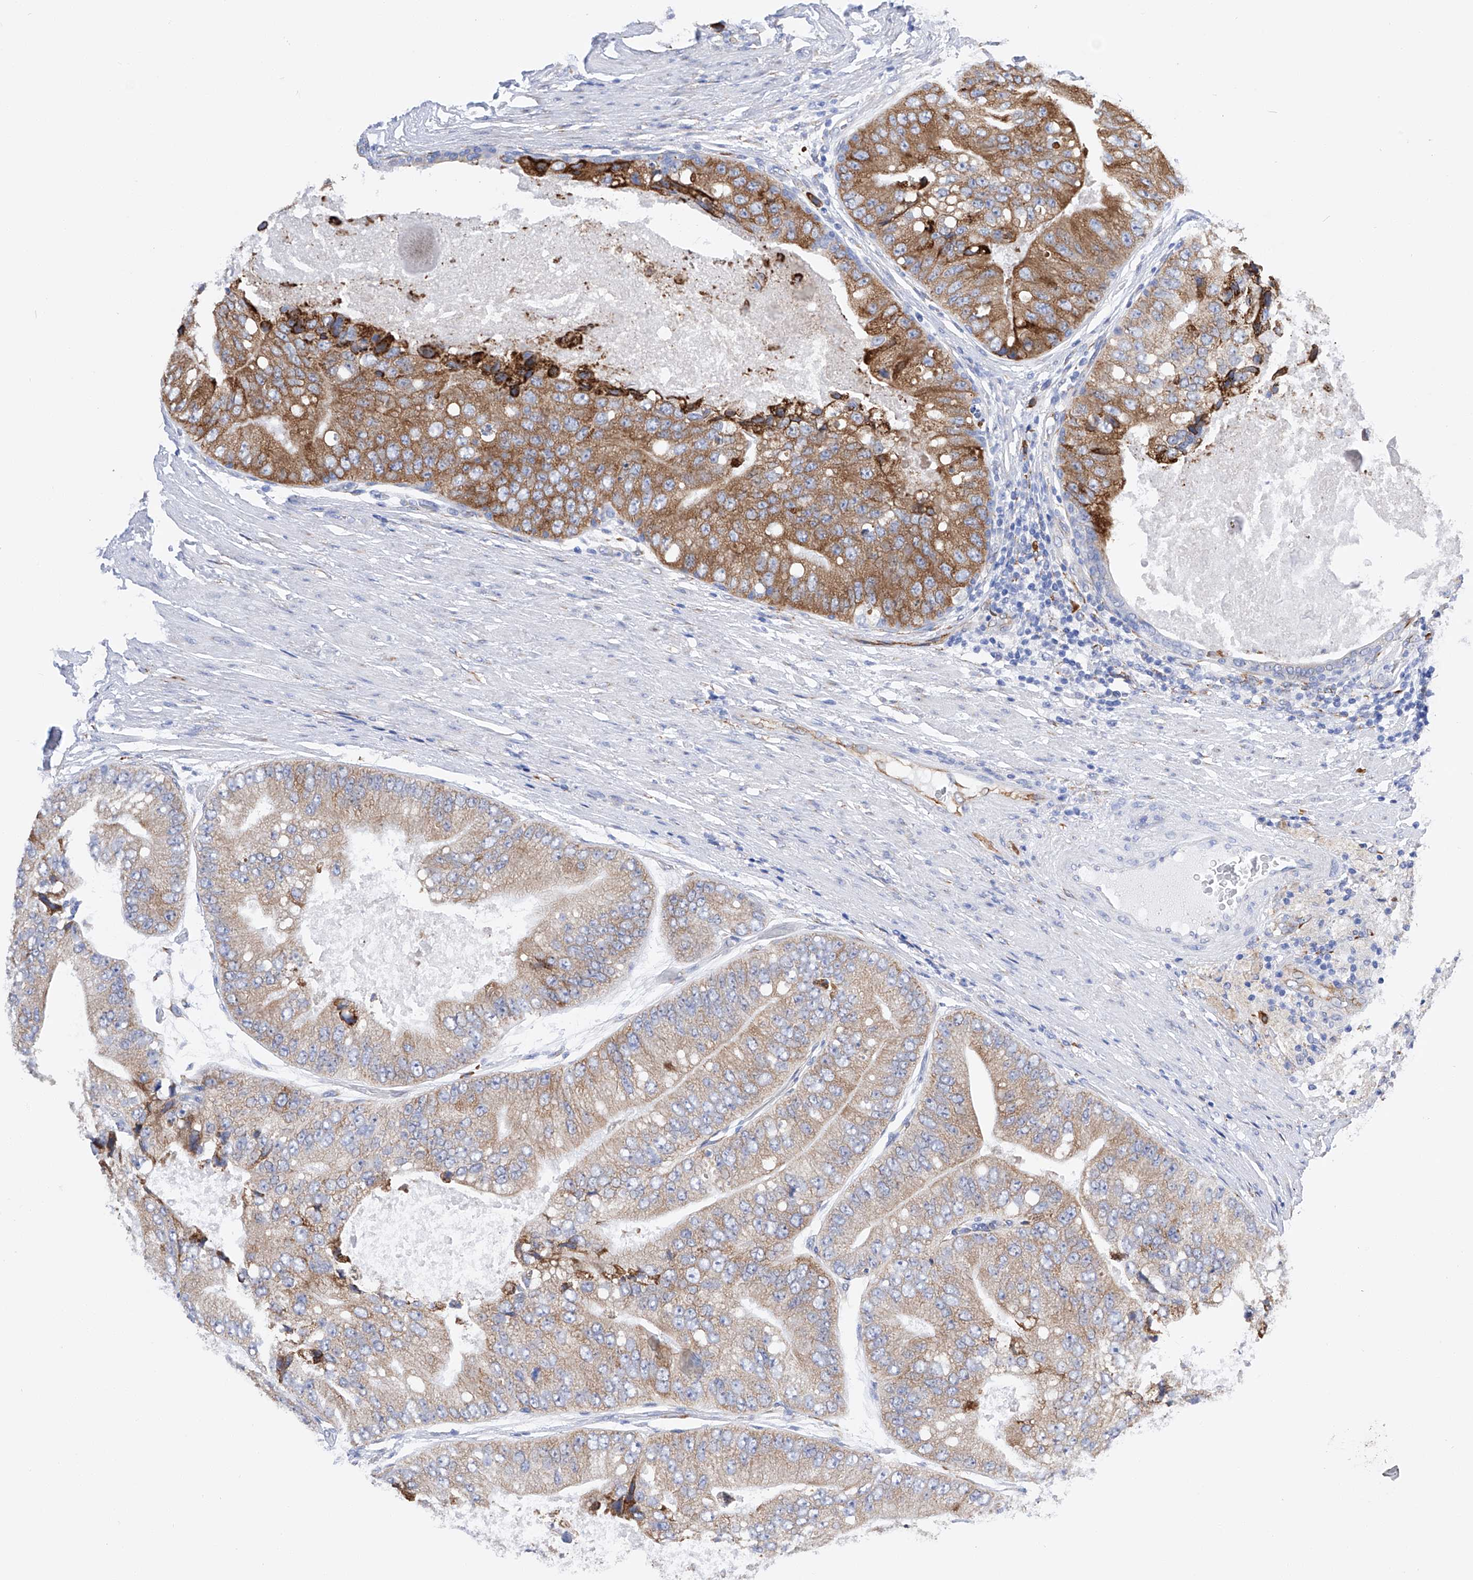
{"staining": {"intensity": "moderate", "quantity": ">75%", "location": "cytoplasmic/membranous"}, "tissue": "prostate cancer", "cell_type": "Tumor cells", "image_type": "cancer", "snomed": [{"axis": "morphology", "description": "Adenocarcinoma, High grade"}, {"axis": "topography", "description": "Prostate"}], "caption": "IHC histopathology image of neoplastic tissue: high-grade adenocarcinoma (prostate) stained using immunohistochemistry reveals medium levels of moderate protein expression localized specifically in the cytoplasmic/membranous of tumor cells, appearing as a cytoplasmic/membranous brown color.", "gene": "PDIA5", "patient": {"sex": "male", "age": 70}}